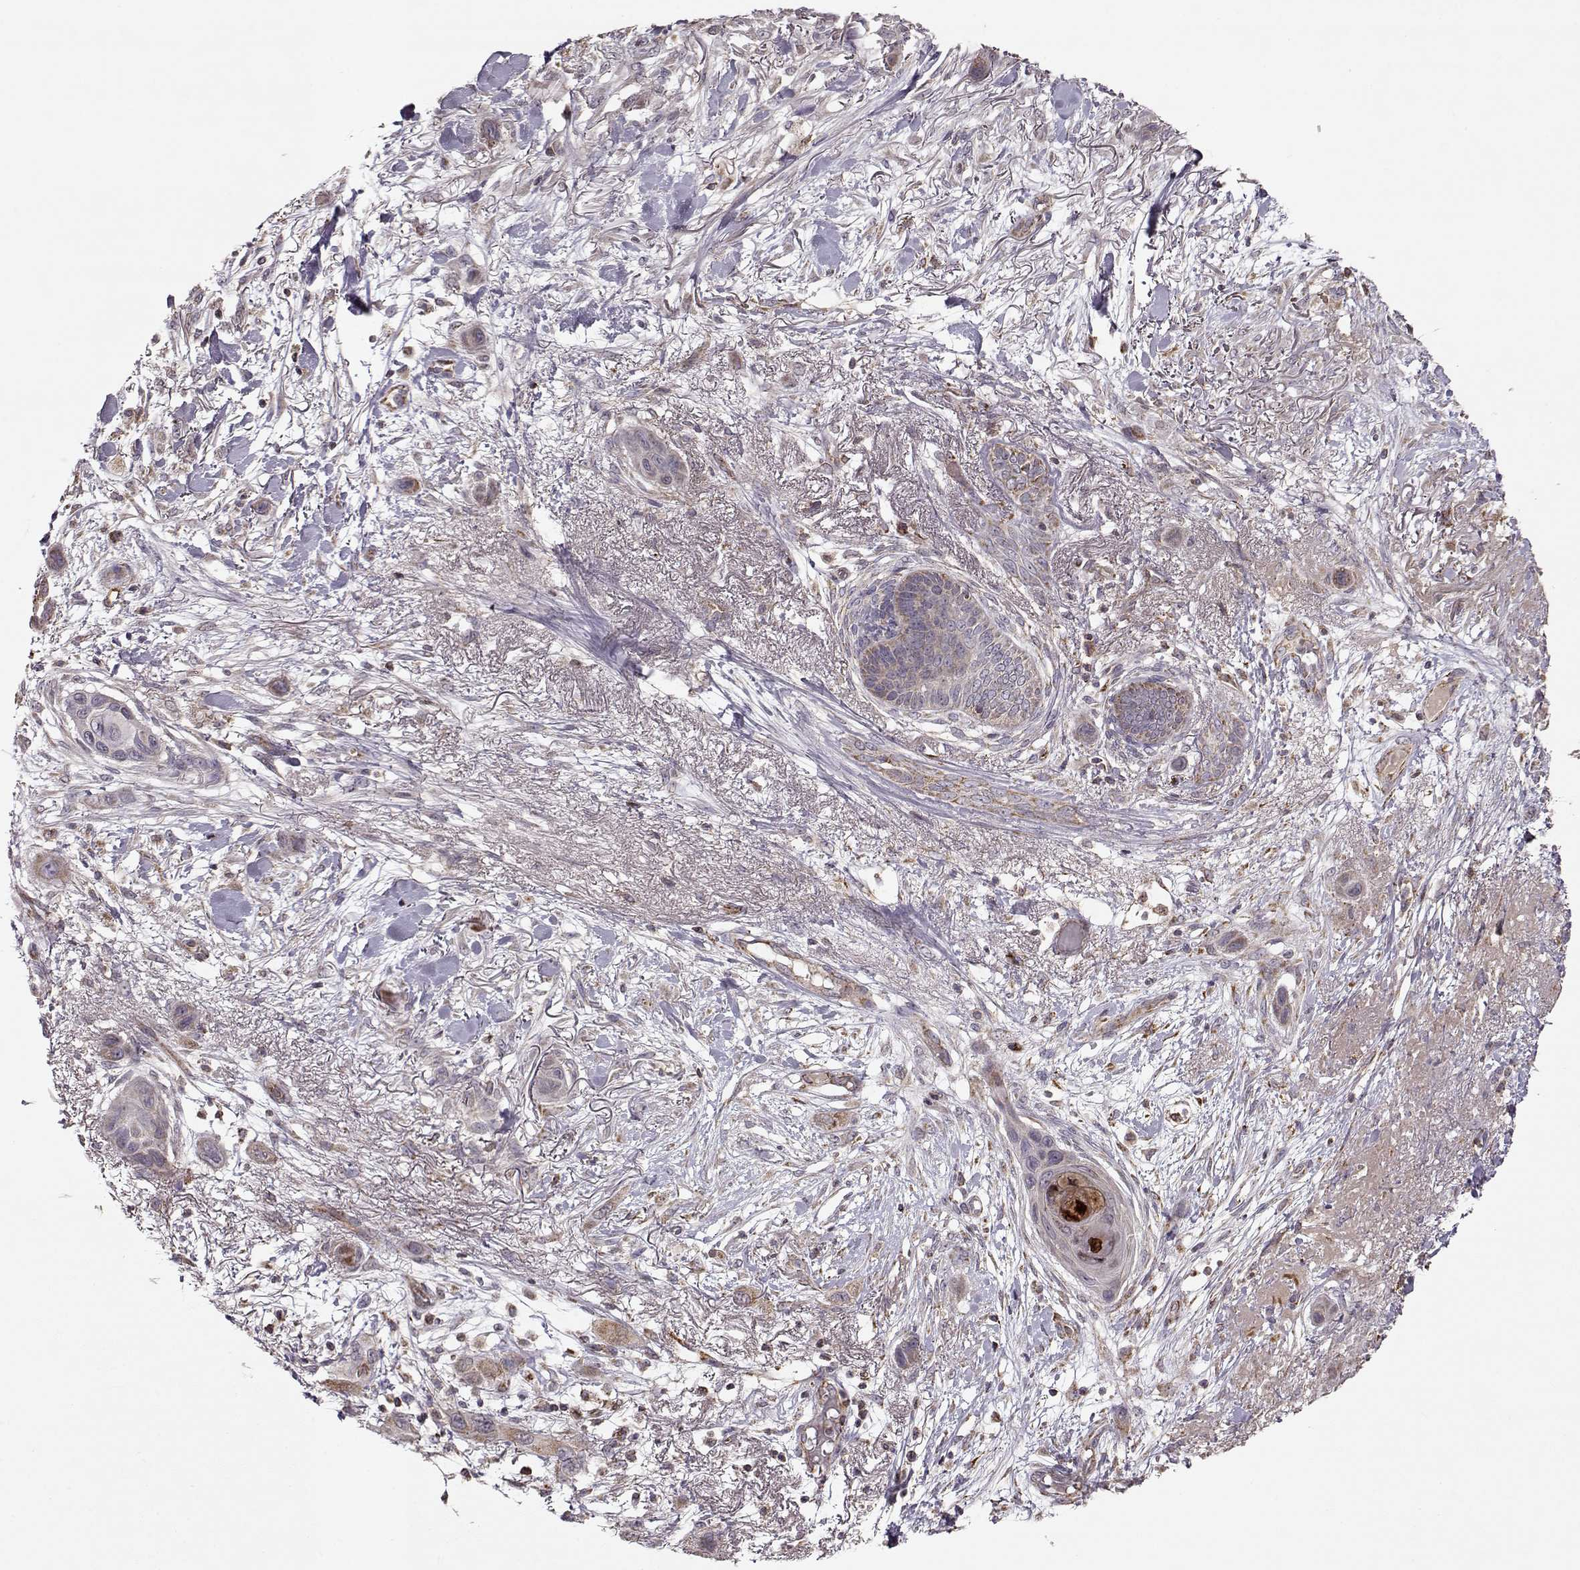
{"staining": {"intensity": "moderate", "quantity": "25%-75%", "location": "cytoplasmic/membranous"}, "tissue": "skin cancer", "cell_type": "Tumor cells", "image_type": "cancer", "snomed": [{"axis": "morphology", "description": "Squamous cell carcinoma, NOS"}, {"axis": "topography", "description": "Skin"}], "caption": "Squamous cell carcinoma (skin) tissue reveals moderate cytoplasmic/membranous positivity in approximately 25%-75% of tumor cells", "gene": "CMTM3", "patient": {"sex": "male", "age": 79}}